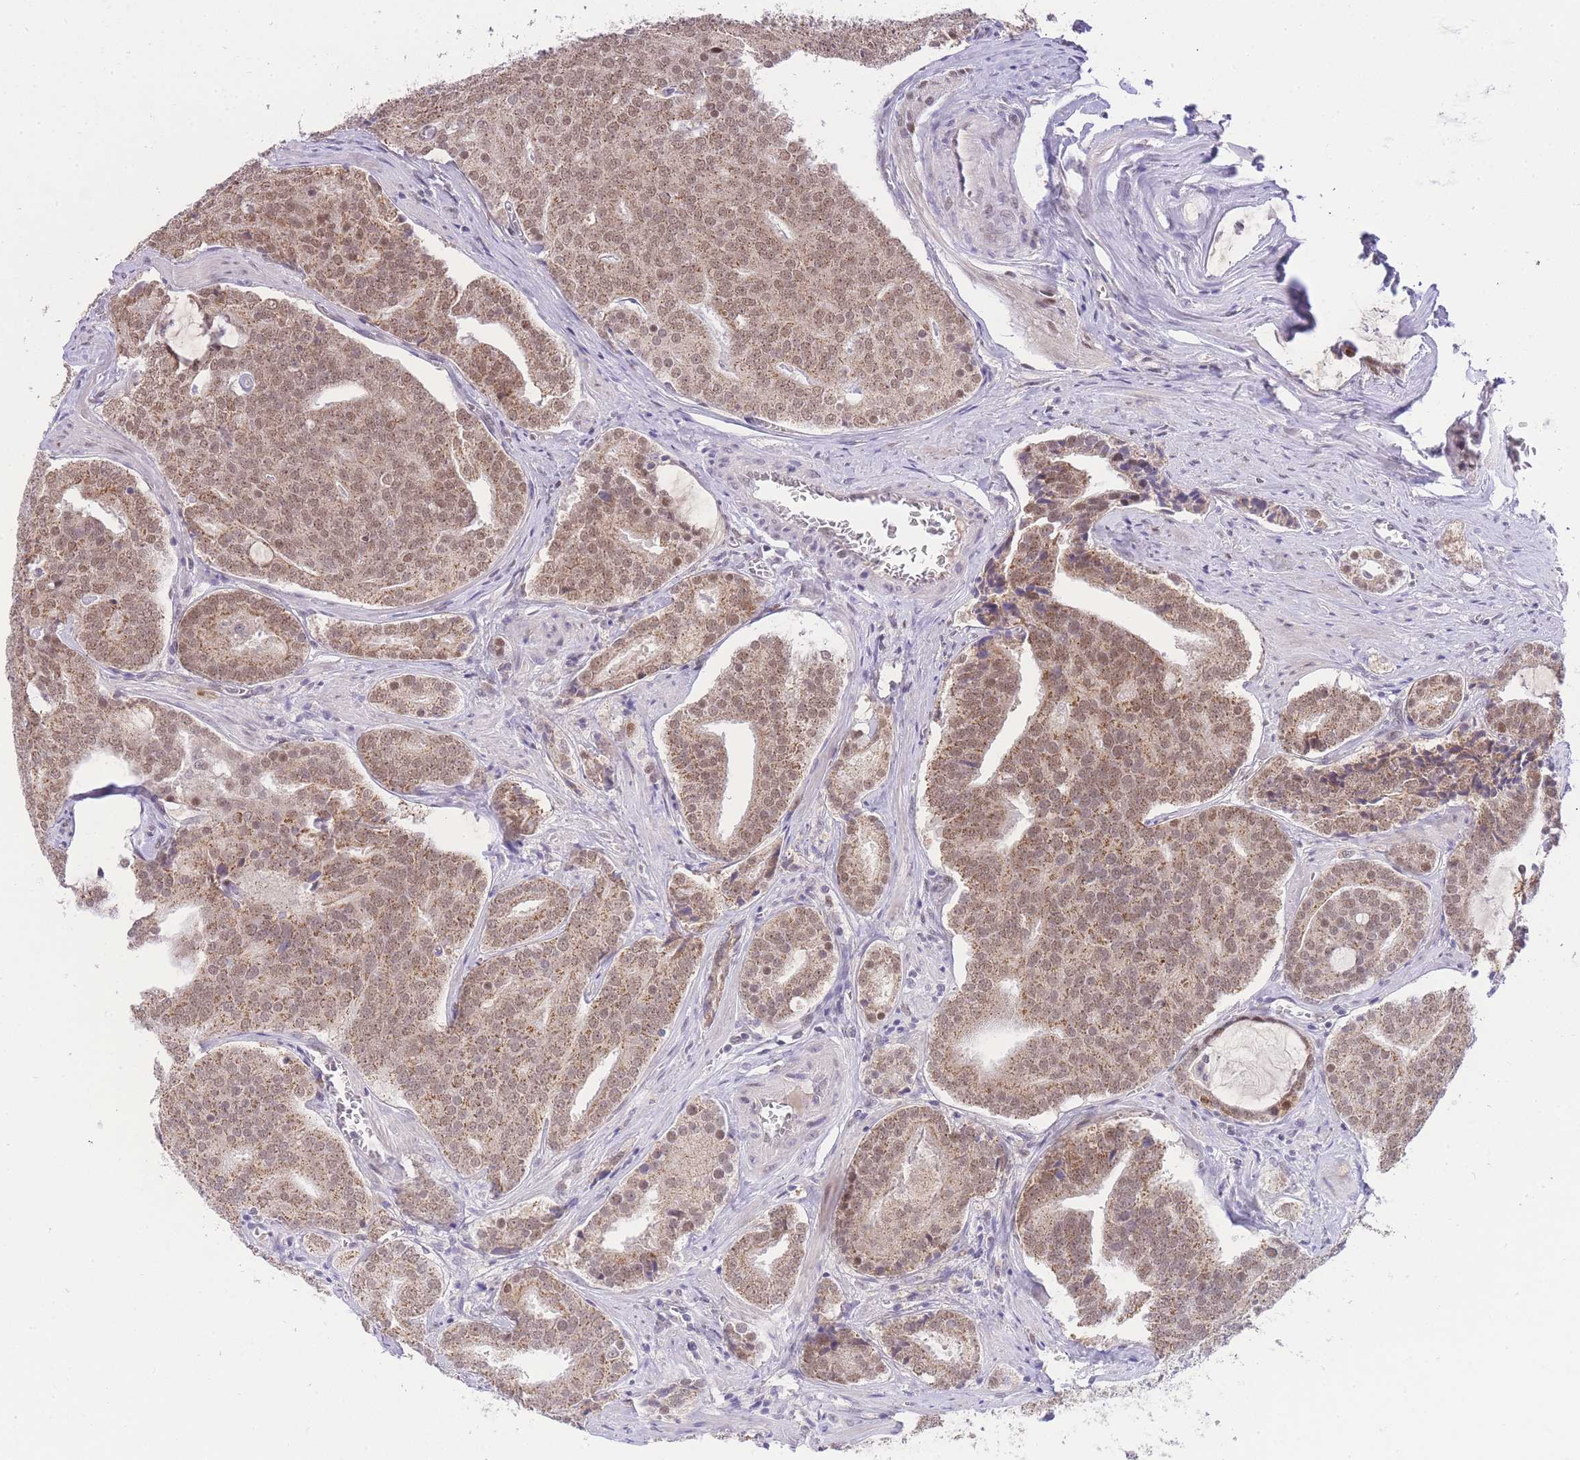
{"staining": {"intensity": "moderate", "quantity": ">75%", "location": "cytoplasmic/membranous,nuclear"}, "tissue": "prostate cancer", "cell_type": "Tumor cells", "image_type": "cancer", "snomed": [{"axis": "morphology", "description": "Adenocarcinoma, High grade"}, {"axis": "topography", "description": "Prostate"}], "caption": "Prostate cancer (high-grade adenocarcinoma) tissue shows moderate cytoplasmic/membranous and nuclear positivity in approximately >75% of tumor cells", "gene": "PUS10", "patient": {"sex": "male", "age": 55}}